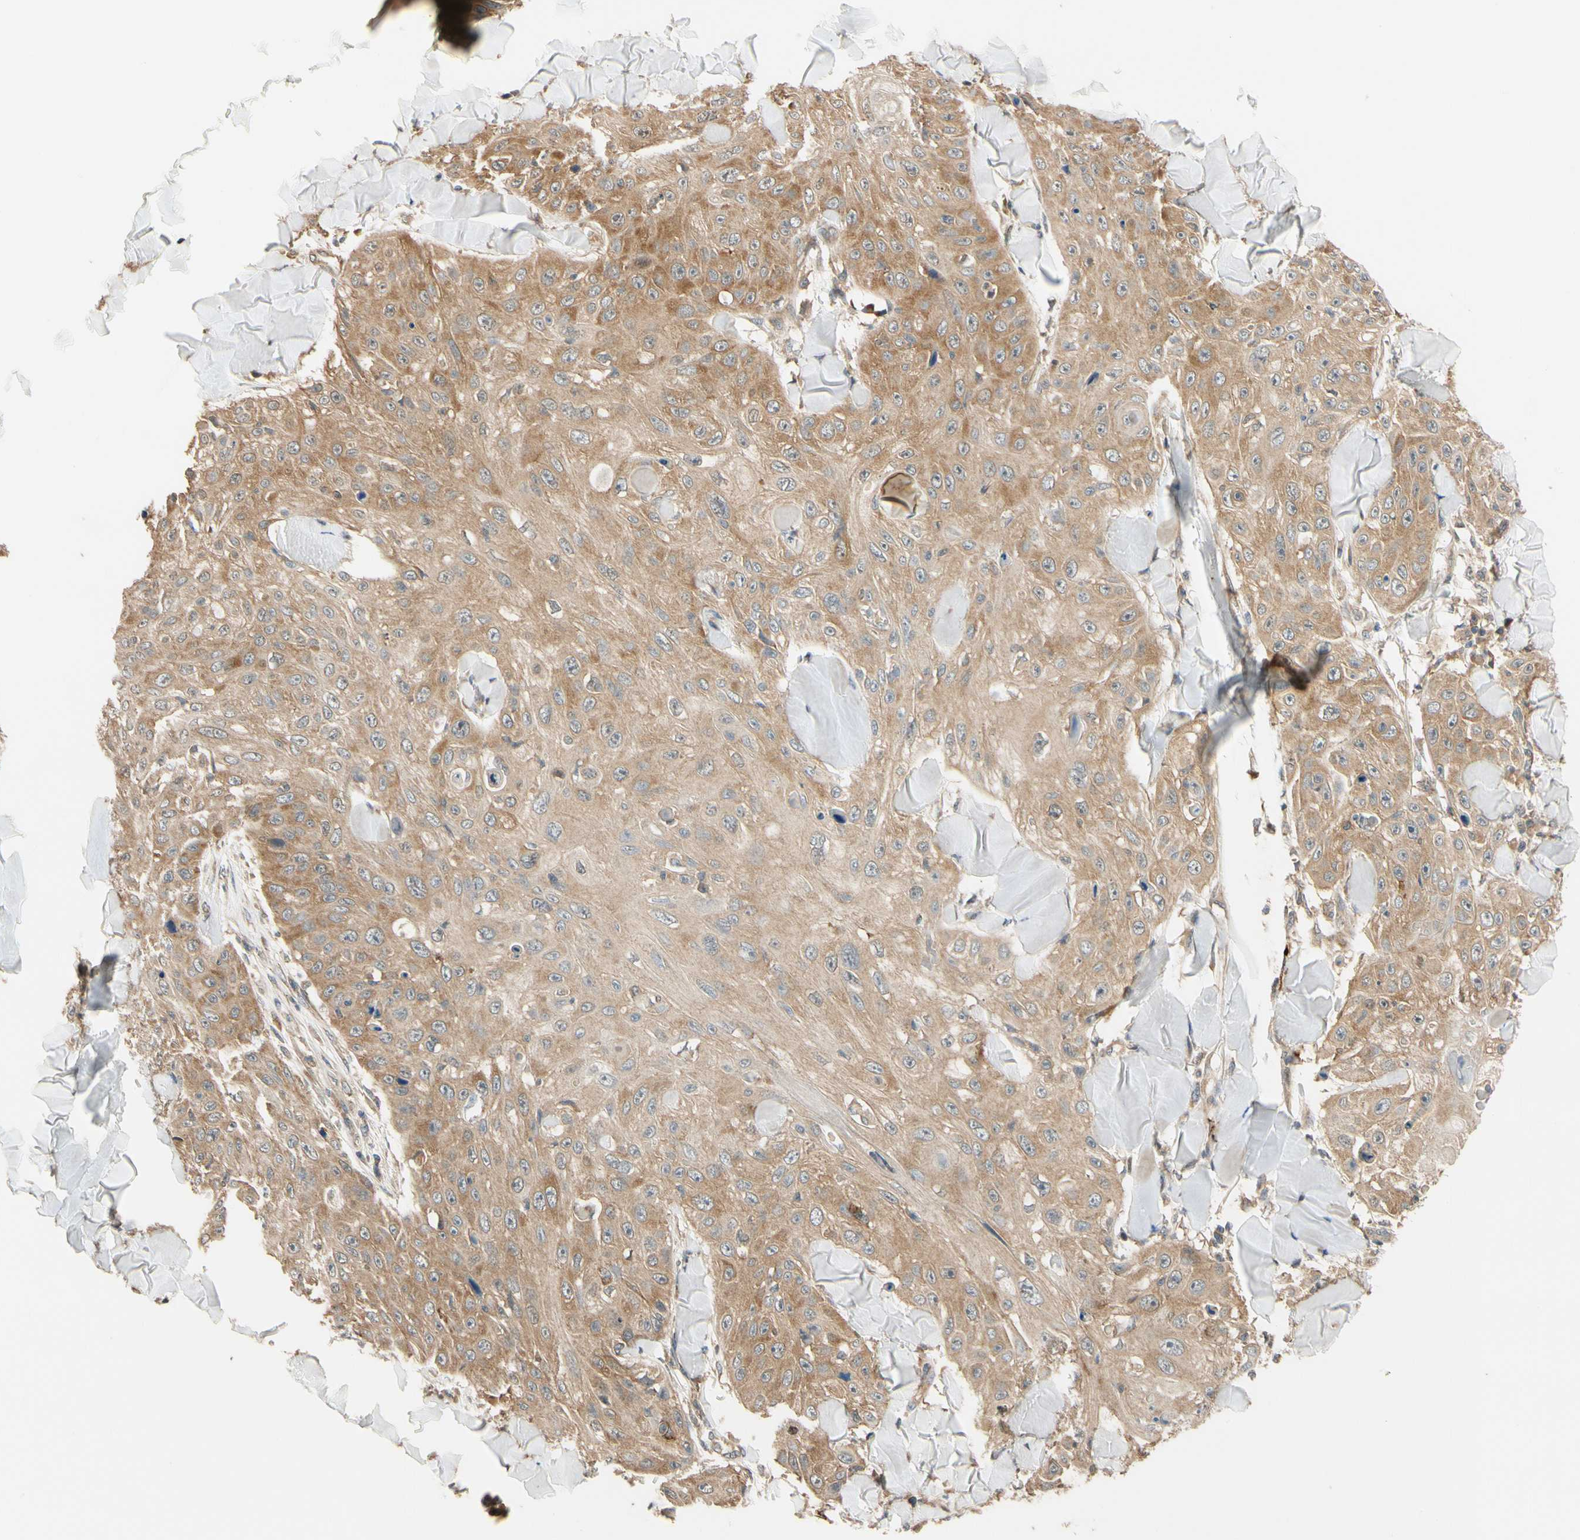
{"staining": {"intensity": "moderate", "quantity": ">75%", "location": "cytoplasmic/membranous"}, "tissue": "skin cancer", "cell_type": "Tumor cells", "image_type": "cancer", "snomed": [{"axis": "morphology", "description": "Squamous cell carcinoma, NOS"}, {"axis": "topography", "description": "Skin"}], "caption": "Skin cancer tissue reveals moderate cytoplasmic/membranous expression in about >75% of tumor cells (DAB (3,3'-diaminobenzidine) IHC, brown staining for protein, blue staining for nuclei).", "gene": "ANKHD1", "patient": {"sex": "male", "age": 86}}